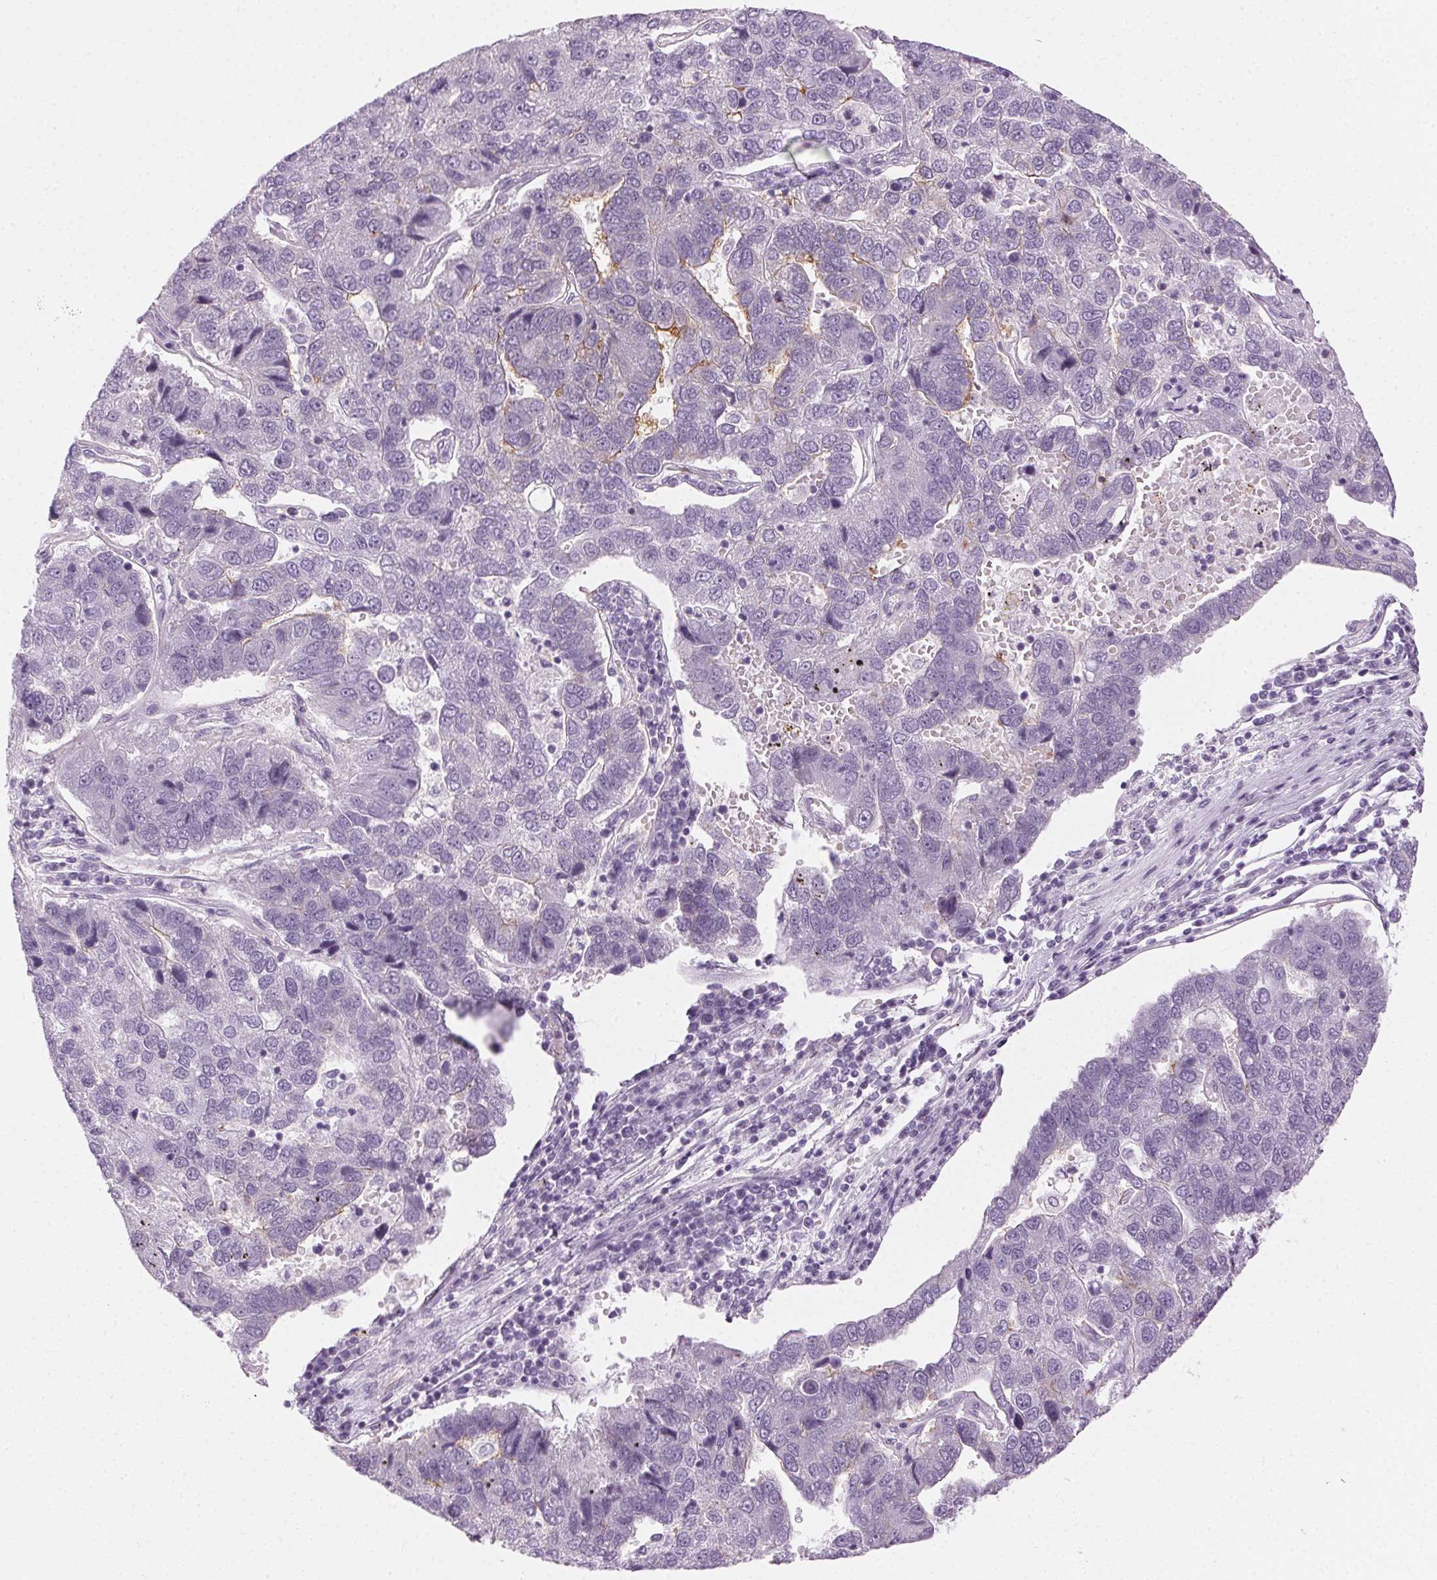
{"staining": {"intensity": "moderate", "quantity": "<25%", "location": "cytoplasmic/membranous"}, "tissue": "pancreatic cancer", "cell_type": "Tumor cells", "image_type": "cancer", "snomed": [{"axis": "morphology", "description": "Adenocarcinoma, NOS"}, {"axis": "topography", "description": "Pancreas"}], "caption": "Brown immunohistochemical staining in pancreatic cancer demonstrates moderate cytoplasmic/membranous staining in about <25% of tumor cells.", "gene": "AIF1L", "patient": {"sex": "female", "age": 61}}